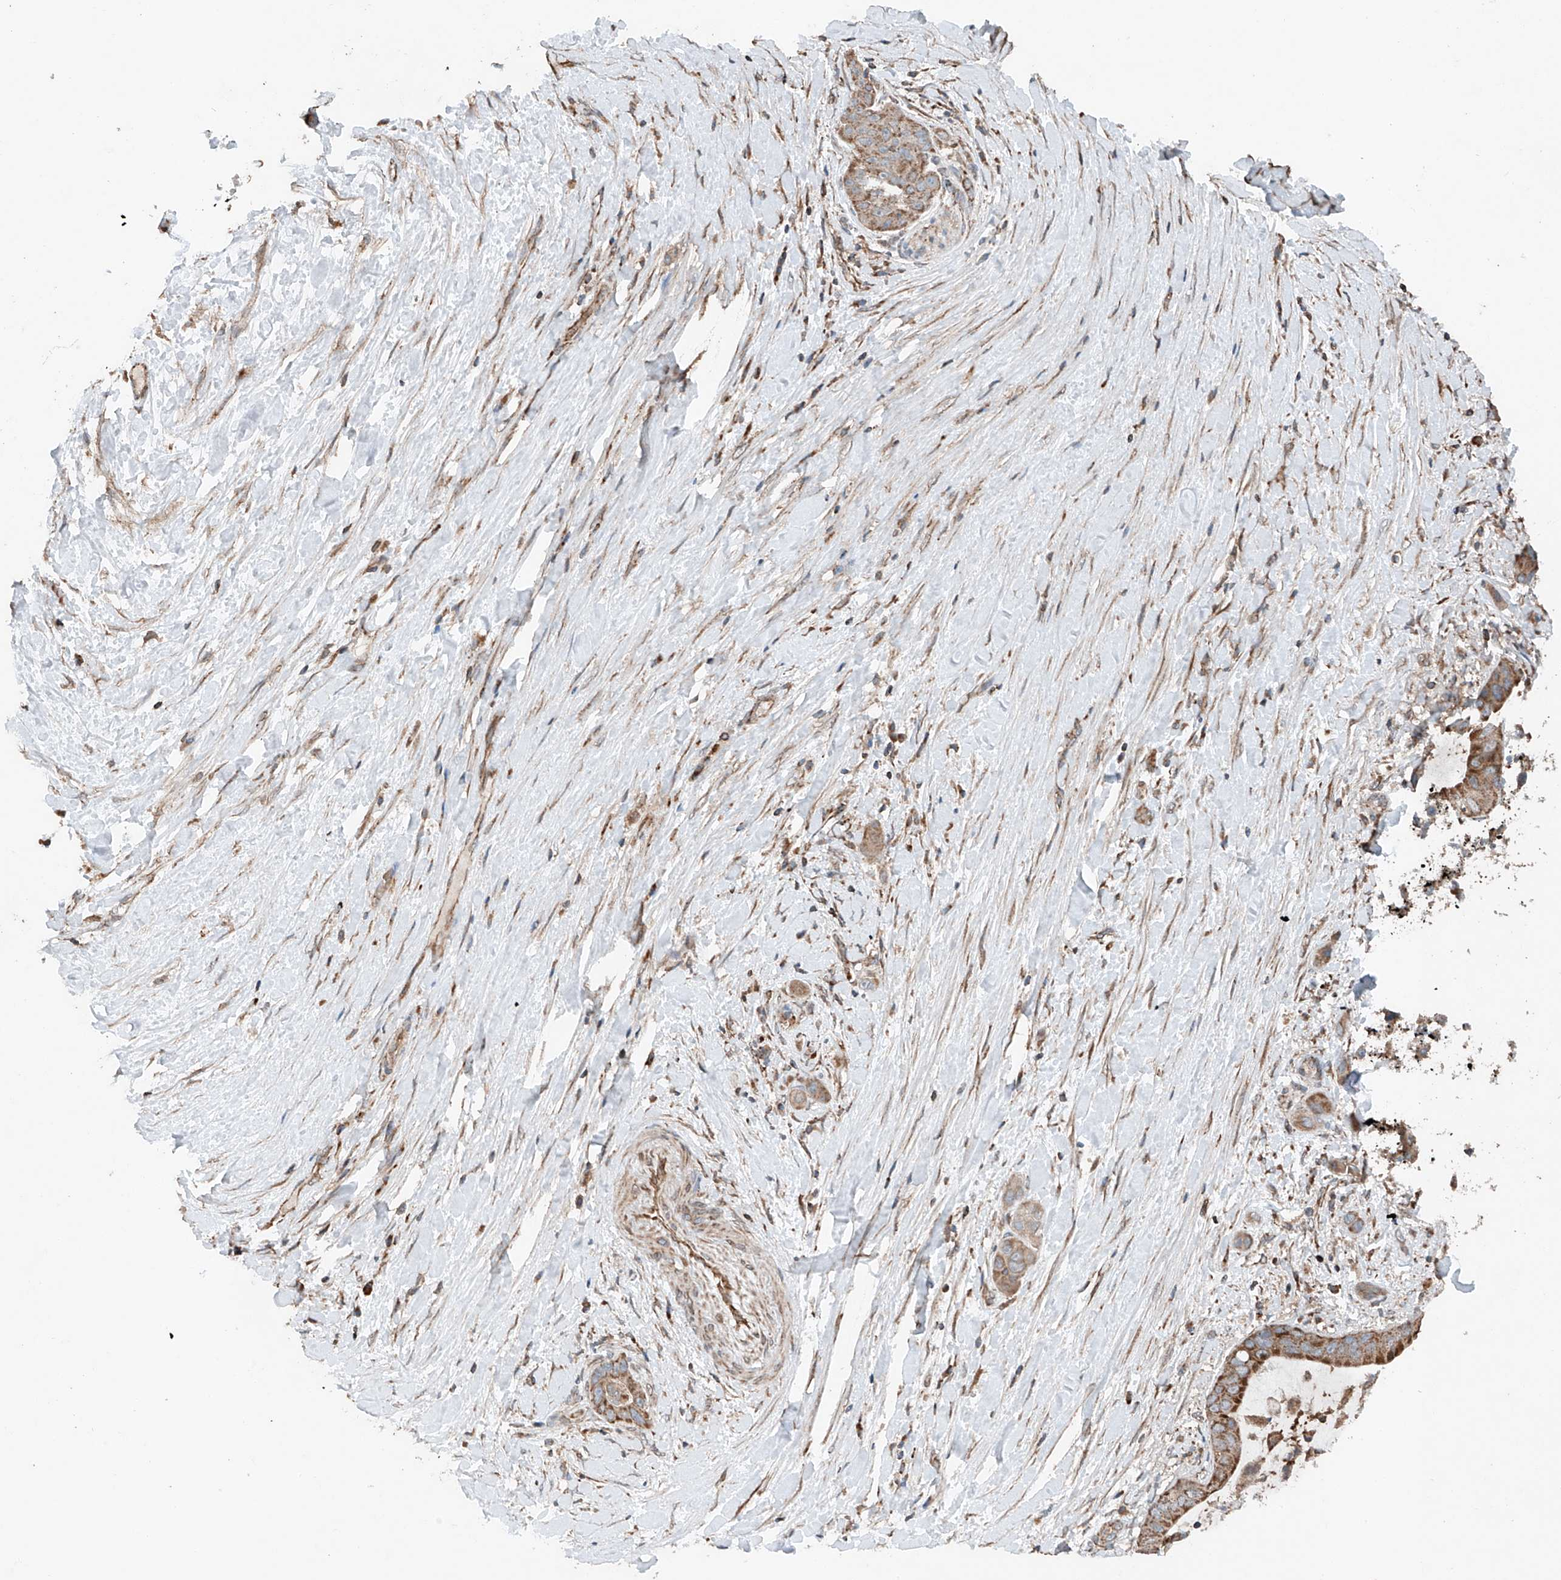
{"staining": {"intensity": "strong", "quantity": "25%-75%", "location": "cytoplasmic/membranous"}, "tissue": "liver cancer", "cell_type": "Tumor cells", "image_type": "cancer", "snomed": [{"axis": "morphology", "description": "Cholangiocarcinoma"}, {"axis": "topography", "description": "Liver"}], "caption": "Immunohistochemistry (IHC) (DAB) staining of liver cancer reveals strong cytoplasmic/membranous protein positivity in approximately 25%-75% of tumor cells.", "gene": "AP4B1", "patient": {"sex": "female", "age": 52}}